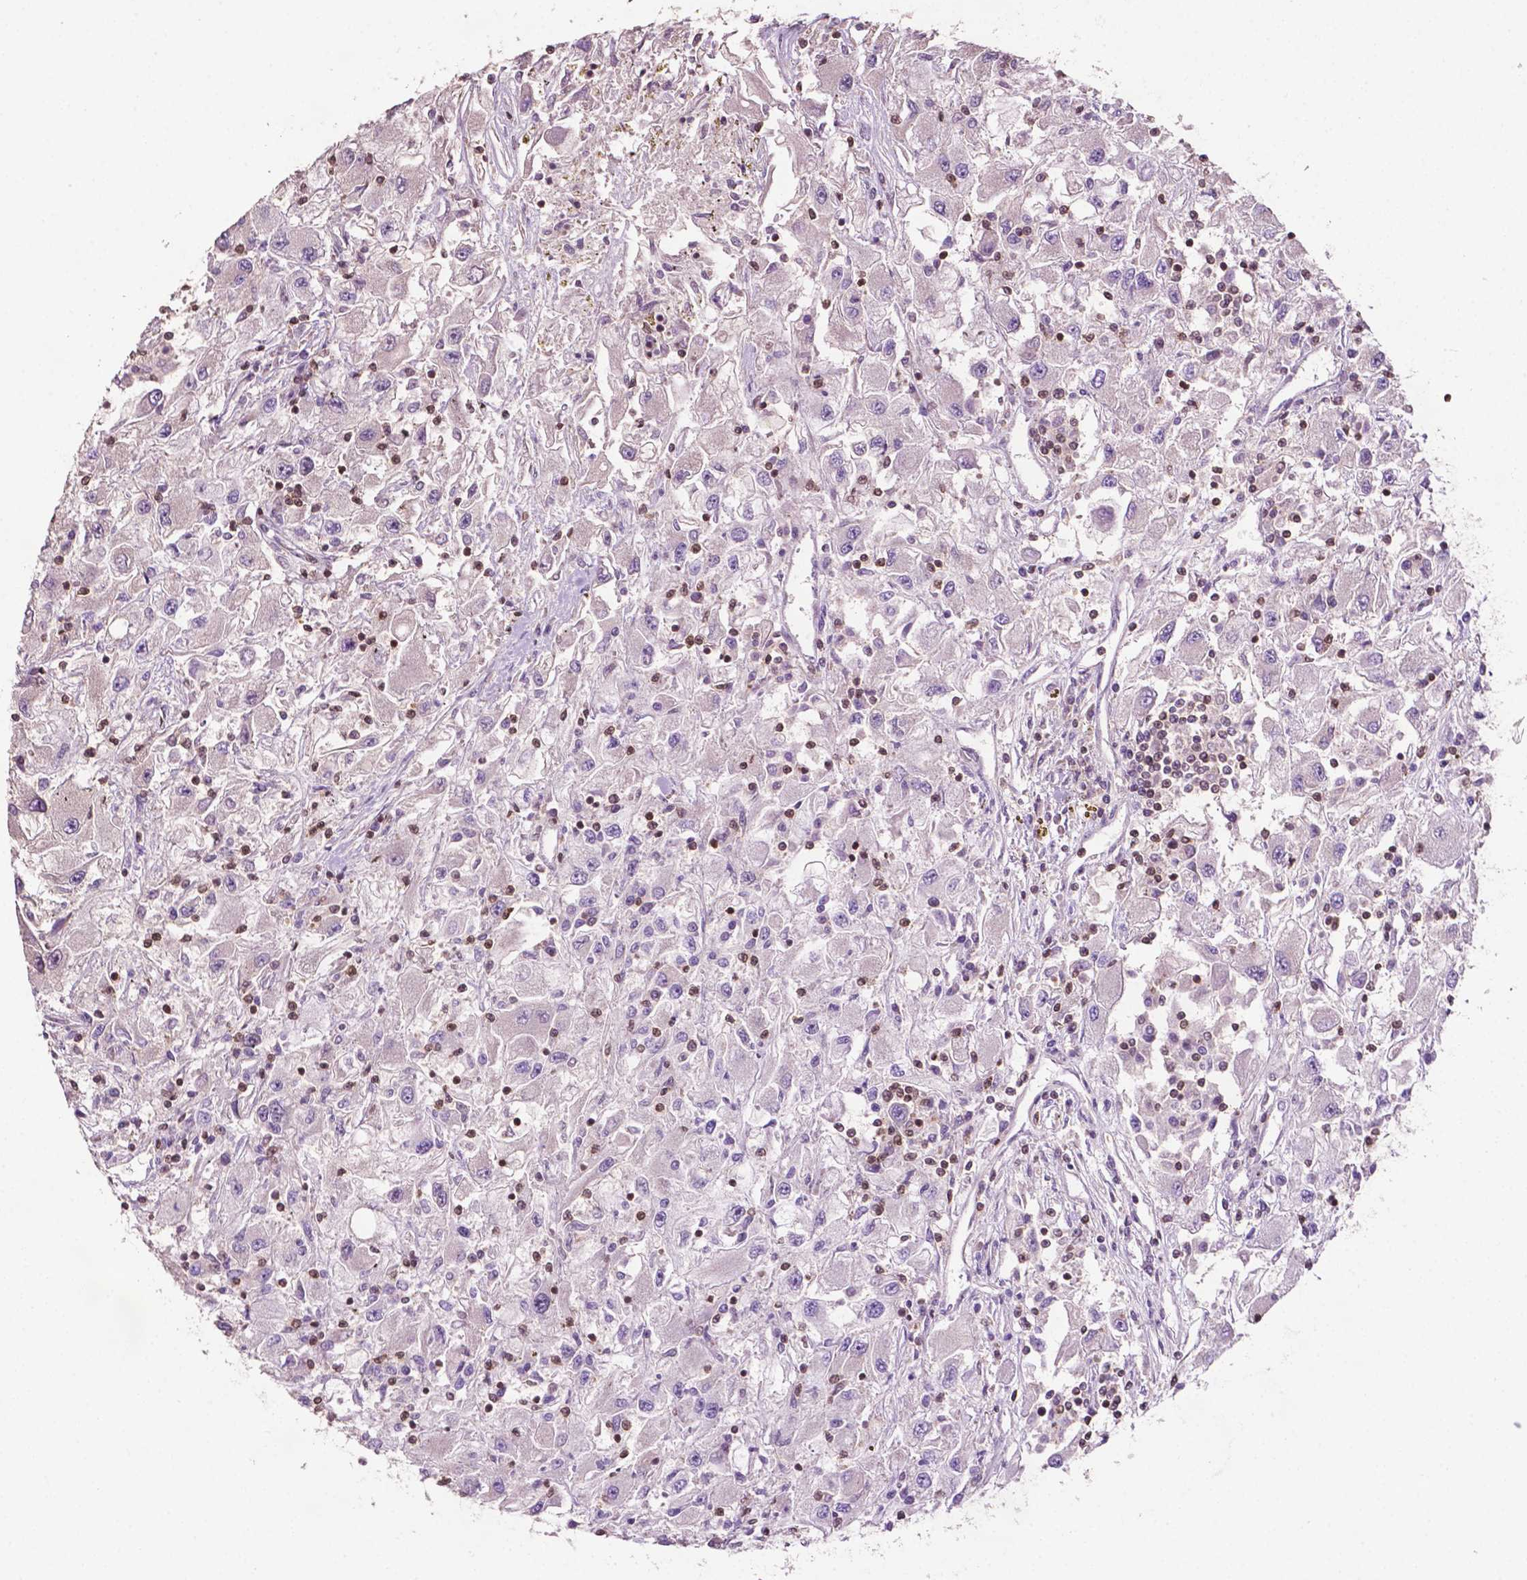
{"staining": {"intensity": "negative", "quantity": "none", "location": "none"}, "tissue": "renal cancer", "cell_type": "Tumor cells", "image_type": "cancer", "snomed": [{"axis": "morphology", "description": "Adenocarcinoma, NOS"}, {"axis": "topography", "description": "Kidney"}], "caption": "This is a histopathology image of immunohistochemistry (IHC) staining of renal adenocarcinoma, which shows no positivity in tumor cells.", "gene": "TBC1D10C", "patient": {"sex": "female", "age": 67}}